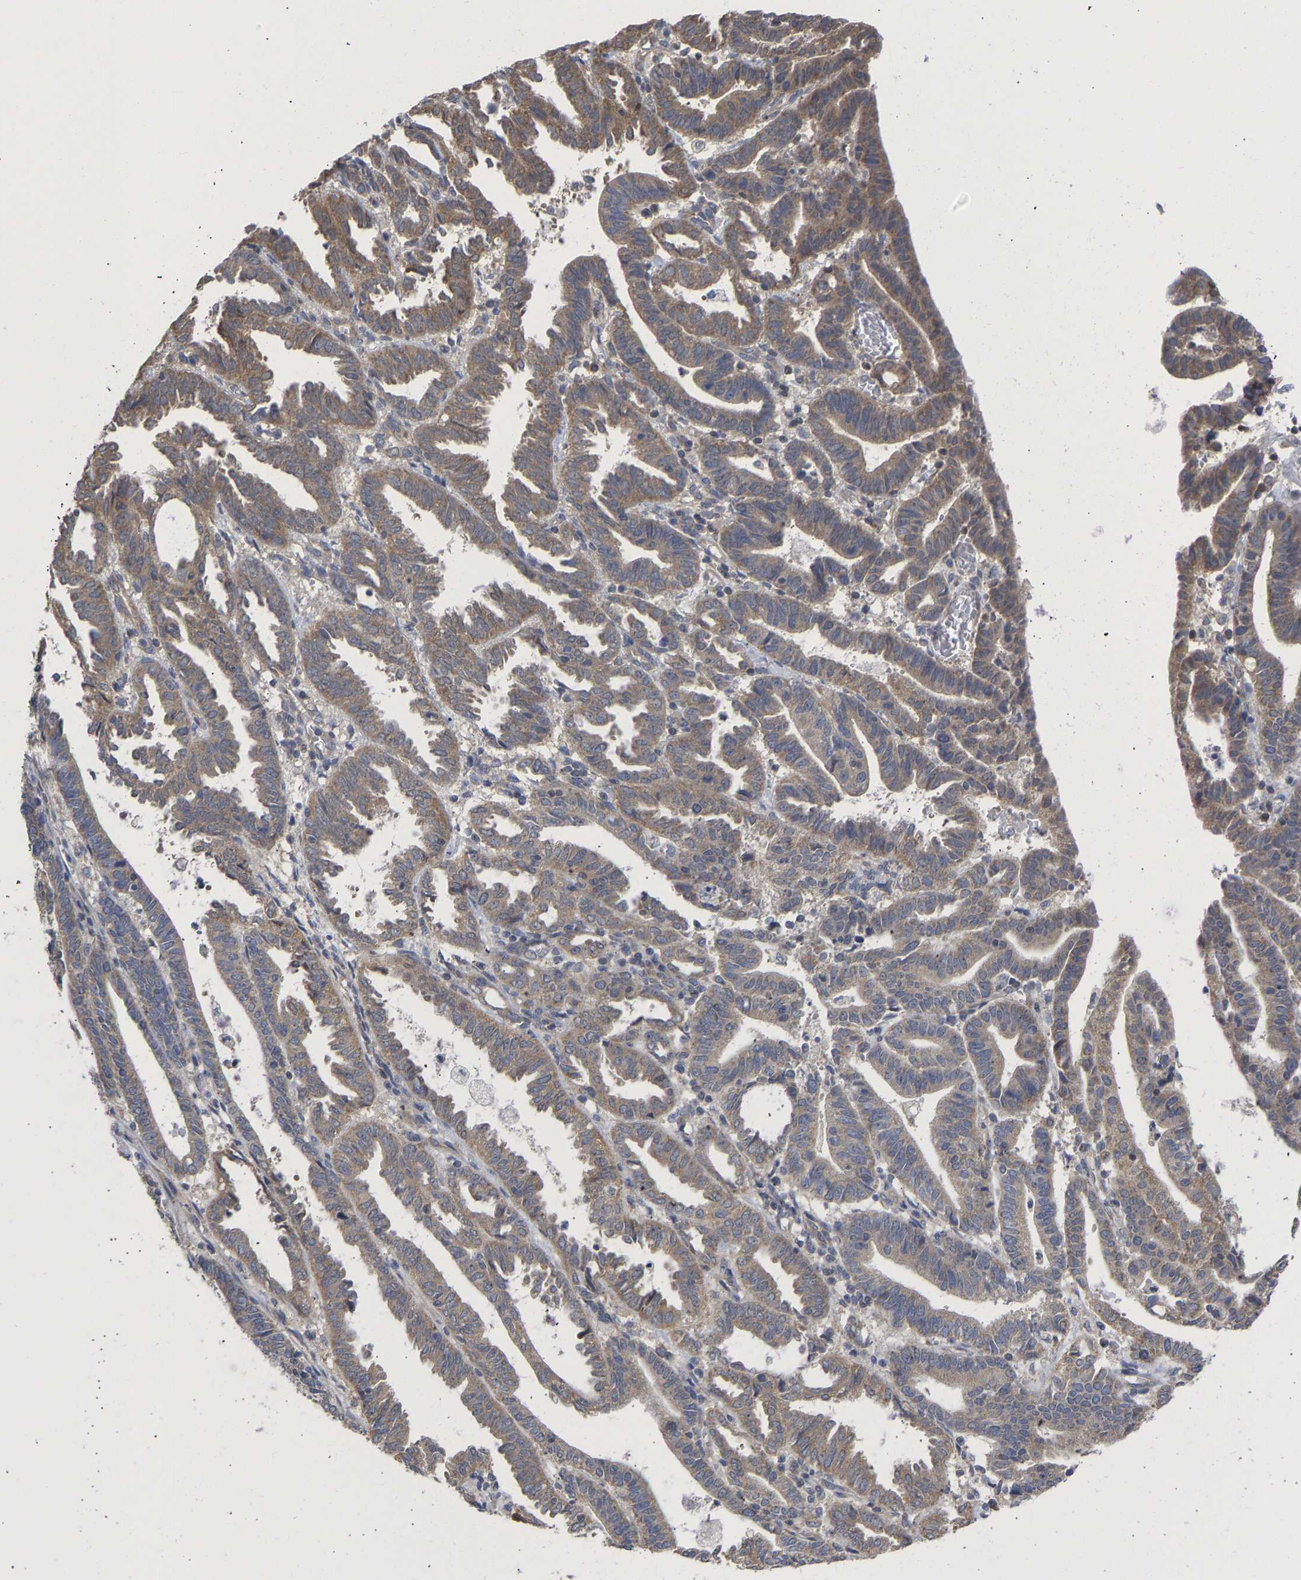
{"staining": {"intensity": "moderate", "quantity": ">75%", "location": "cytoplasmic/membranous"}, "tissue": "endometrial cancer", "cell_type": "Tumor cells", "image_type": "cancer", "snomed": [{"axis": "morphology", "description": "Adenocarcinoma, NOS"}, {"axis": "topography", "description": "Uterus"}], "caption": "Protein expression analysis of adenocarcinoma (endometrial) shows moderate cytoplasmic/membranous positivity in about >75% of tumor cells.", "gene": "MAP2K3", "patient": {"sex": "female", "age": 83}}